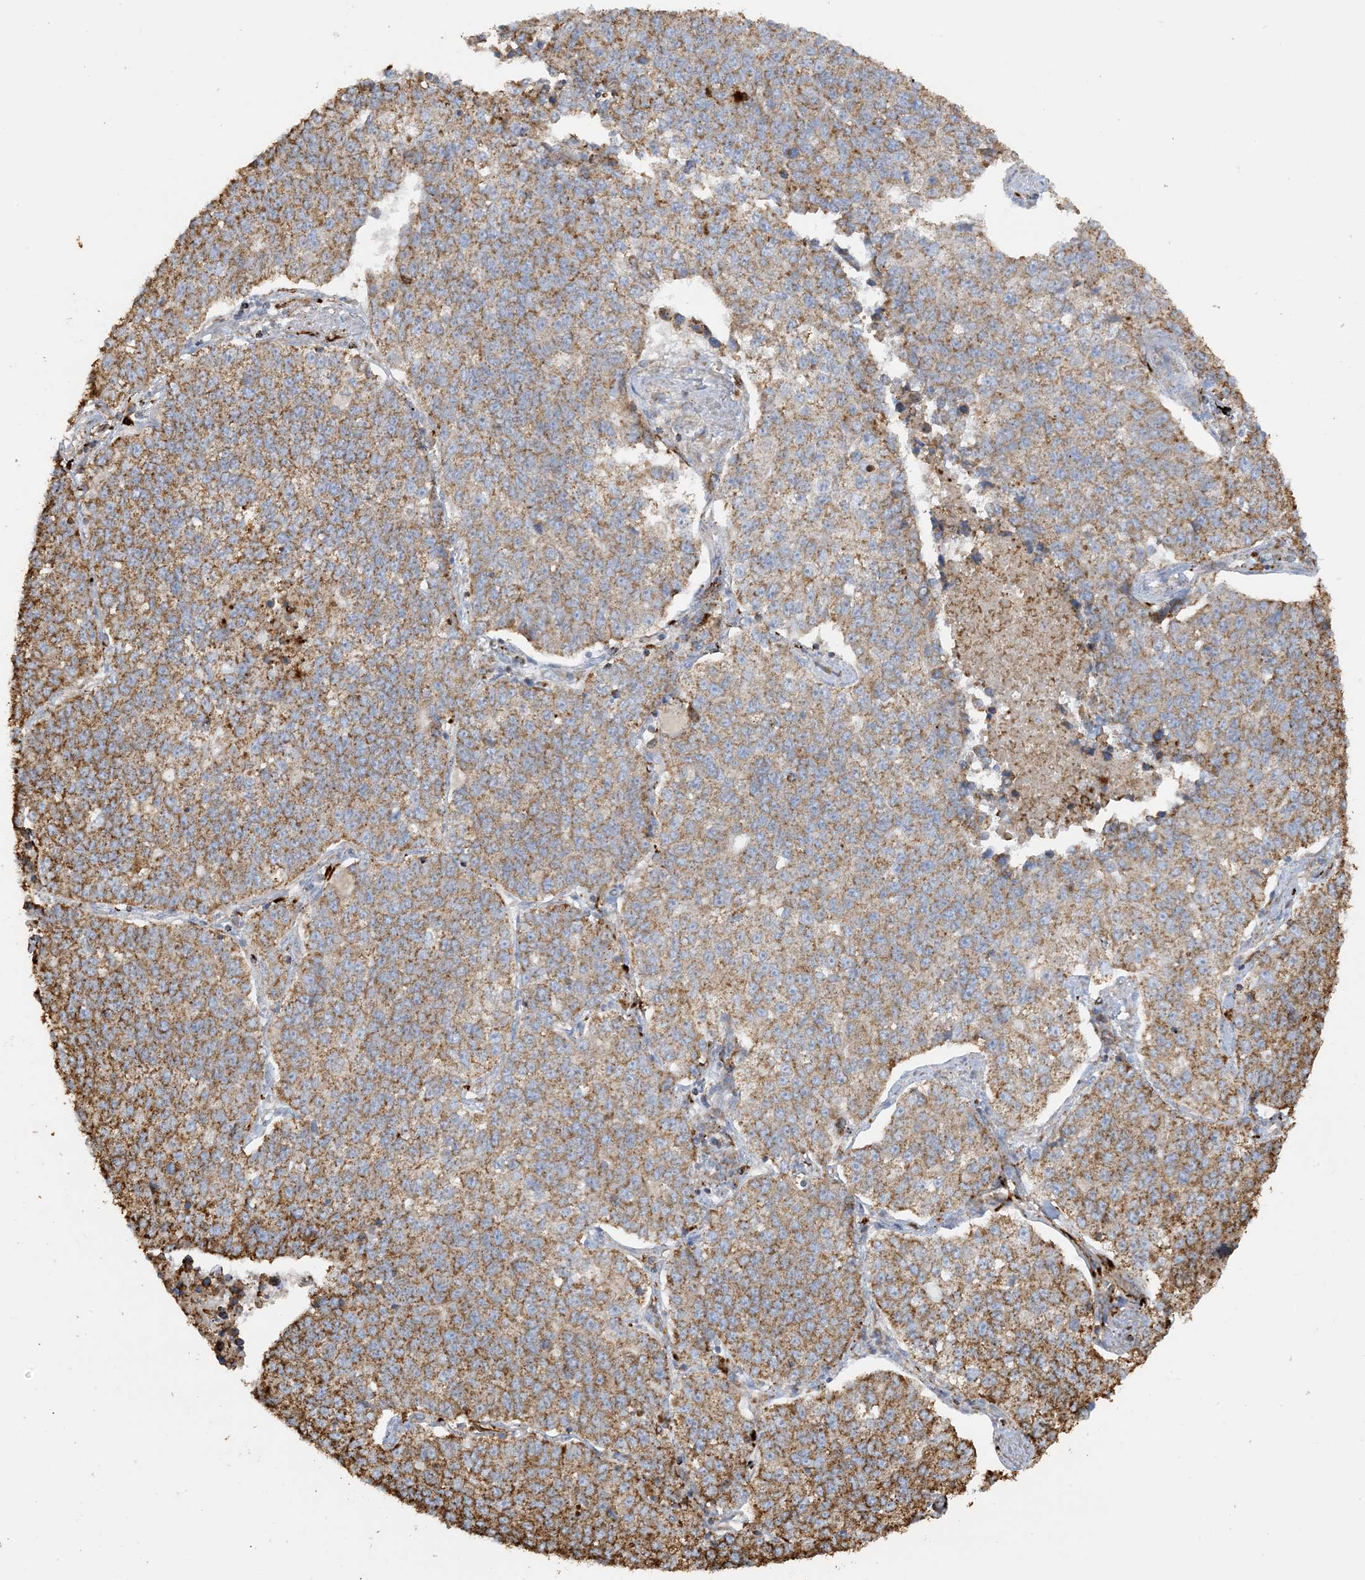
{"staining": {"intensity": "moderate", "quantity": ">75%", "location": "cytoplasmic/membranous"}, "tissue": "lung cancer", "cell_type": "Tumor cells", "image_type": "cancer", "snomed": [{"axis": "morphology", "description": "Adenocarcinoma, NOS"}, {"axis": "topography", "description": "Lung"}], "caption": "IHC (DAB) staining of lung adenocarcinoma exhibits moderate cytoplasmic/membranous protein positivity in approximately >75% of tumor cells. The staining is performed using DAB (3,3'-diaminobenzidine) brown chromogen to label protein expression. The nuclei are counter-stained blue using hematoxylin.", "gene": "AGA", "patient": {"sex": "male", "age": 49}}